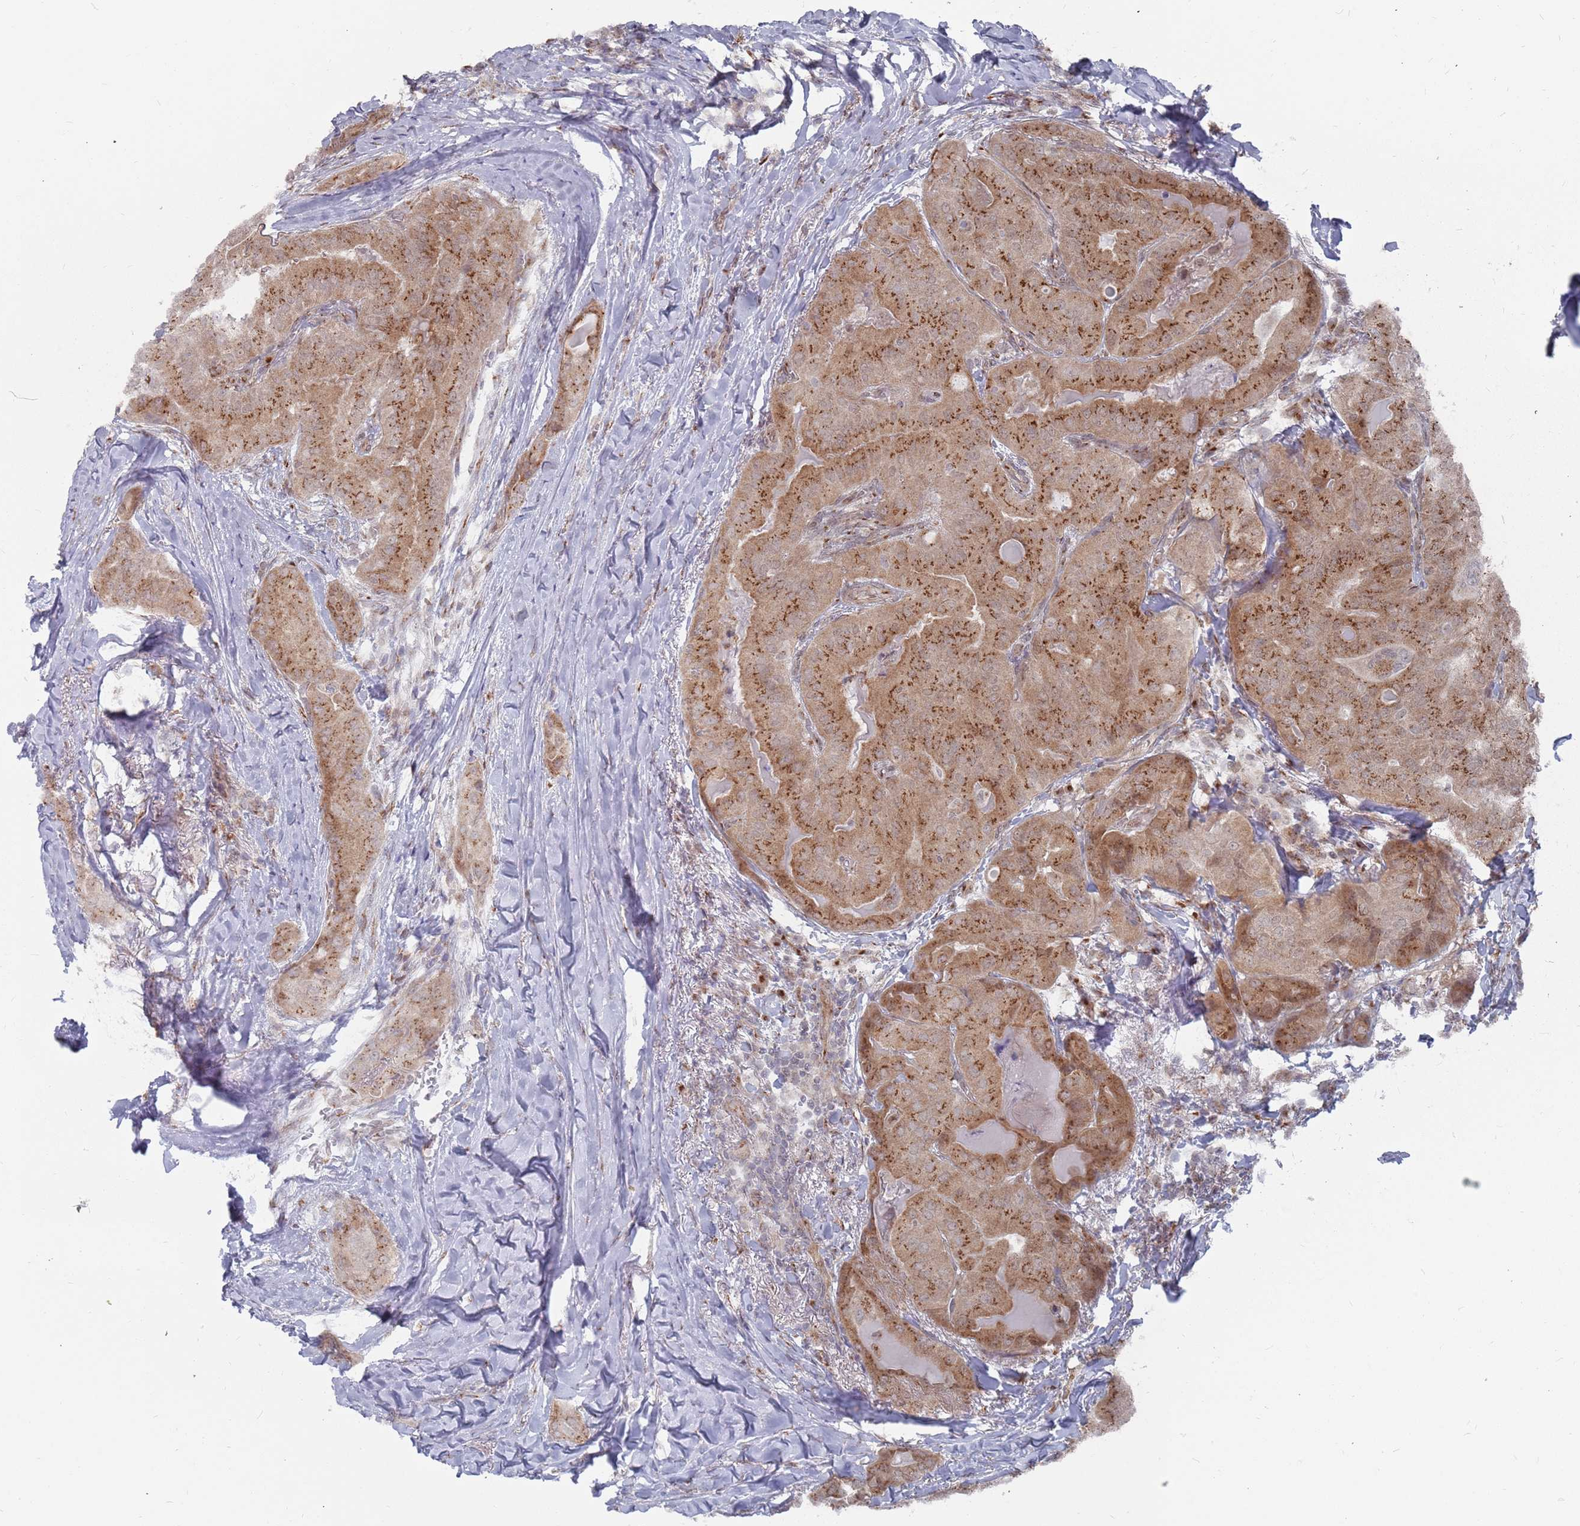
{"staining": {"intensity": "strong", "quantity": ">75%", "location": "cytoplasmic/membranous"}, "tissue": "thyroid cancer", "cell_type": "Tumor cells", "image_type": "cancer", "snomed": [{"axis": "morphology", "description": "Papillary adenocarcinoma, NOS"}, {"axis": "topography", "description": "Thyroid gland"}], "caption": "Papillary adenocarcinoma (thyroid) was stained to show a protein in brown. There is high levels of strong cytoplasmic/membranous positivity in approximately >75% of tumor cells. The staining was performed using DAB (3,3'-diaminobenzidine), with brown indicating positive protein expression. Nuclei are stained blue with hematoxylin.", "gene": "FMO4", "patient": {"sex": "female", "age": 68}}